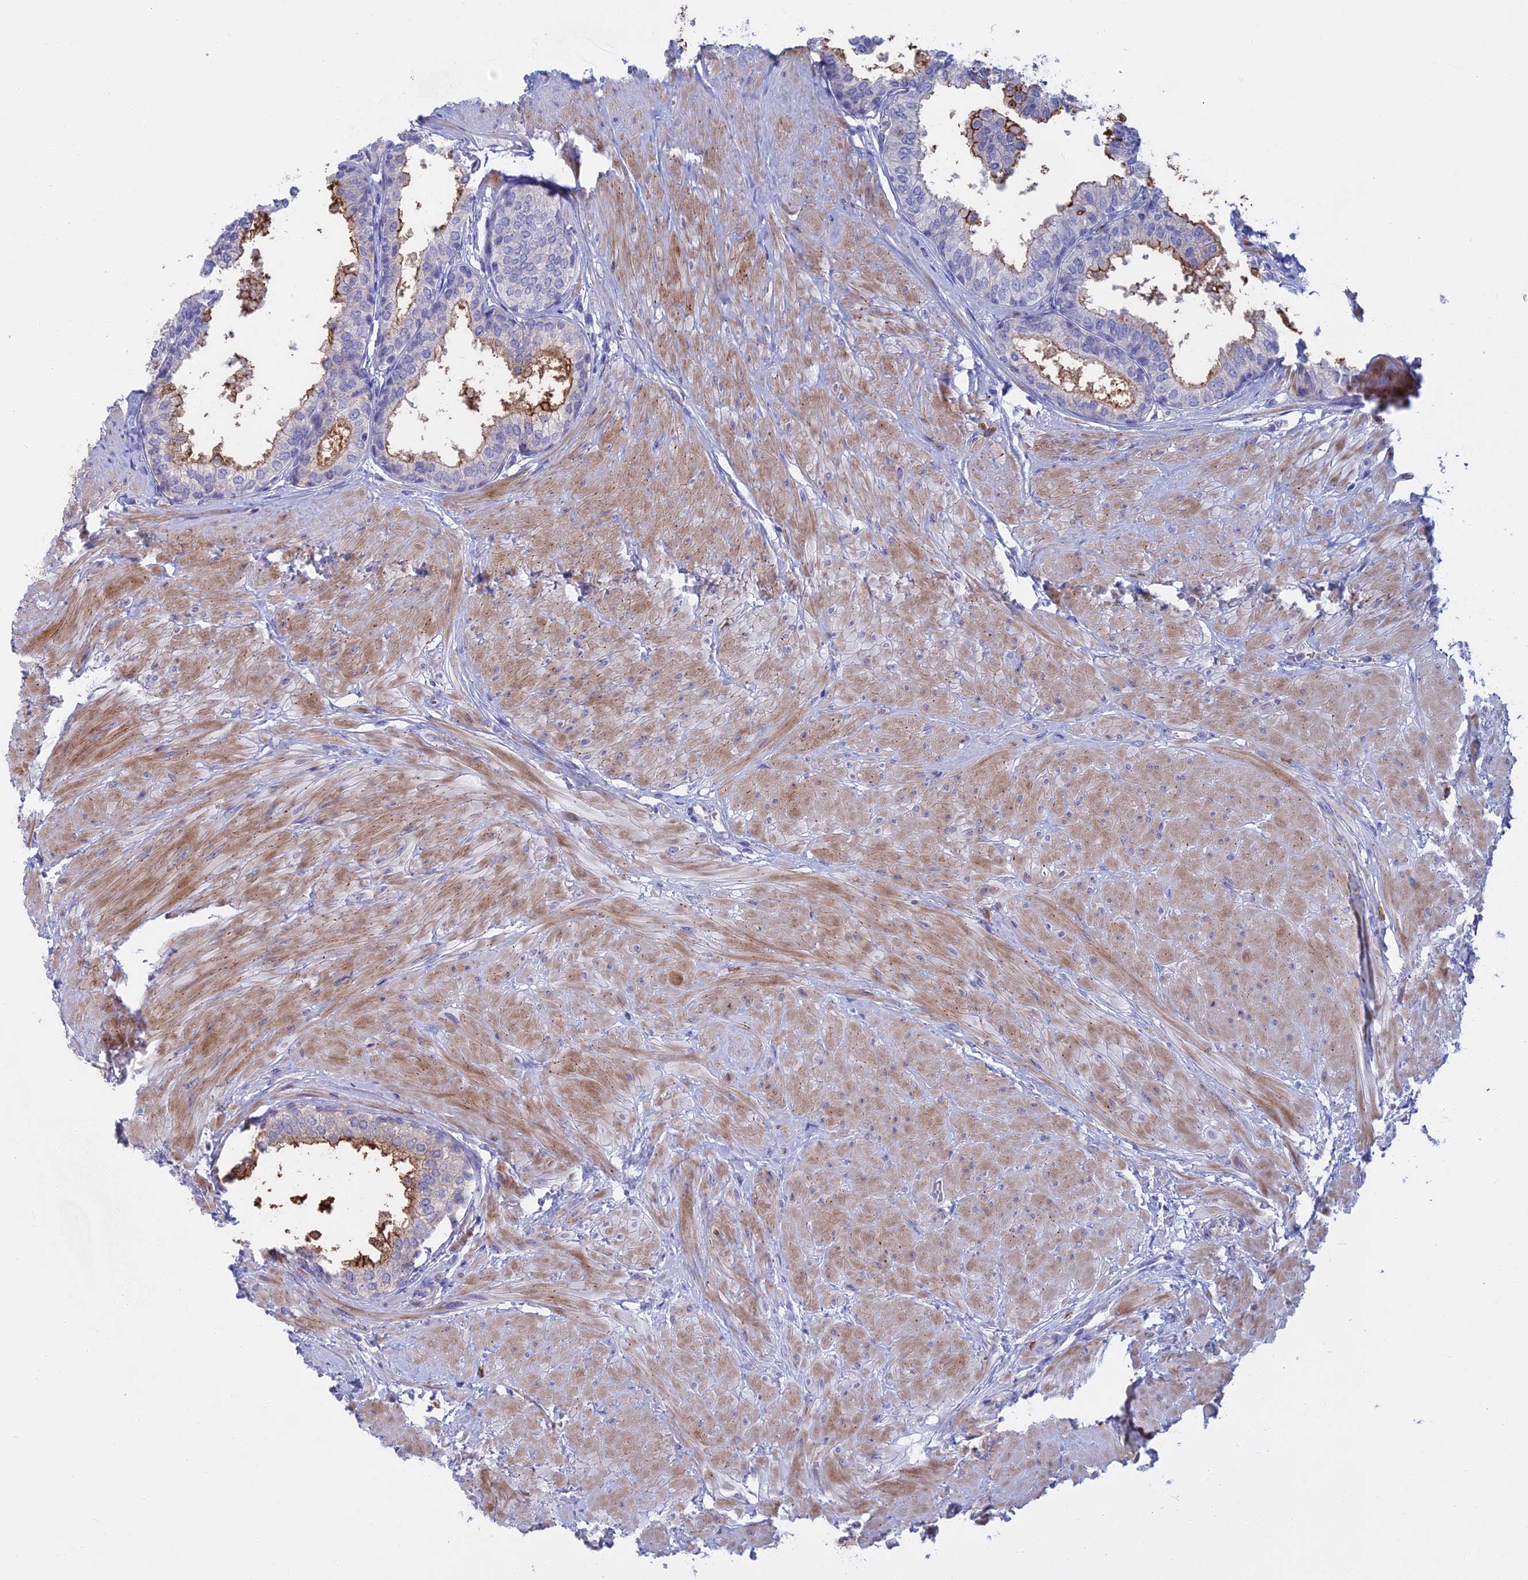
{"staining": {"intensity": "moderate", "quantity": "25%-75%", "location": "cytoplasmic/membranous"}, "tissue": "prostate", "cell_type": "Glandular cells", "image_type": "normal", "snomed": [{"axis": "morphology", "description": "Normal tissue, NOS"}, {"axis": "topography", "description": "Prostate"}], "caption": "Immunohistochemical staining of benign human prostate demonstrates 25%-75% levels of moderate cytoplasmic/membranous protein positivity in about 25%-75% of glandular cells.", "gene": "SLC2A6", "patient": {"sex": "male", "age": 48}}